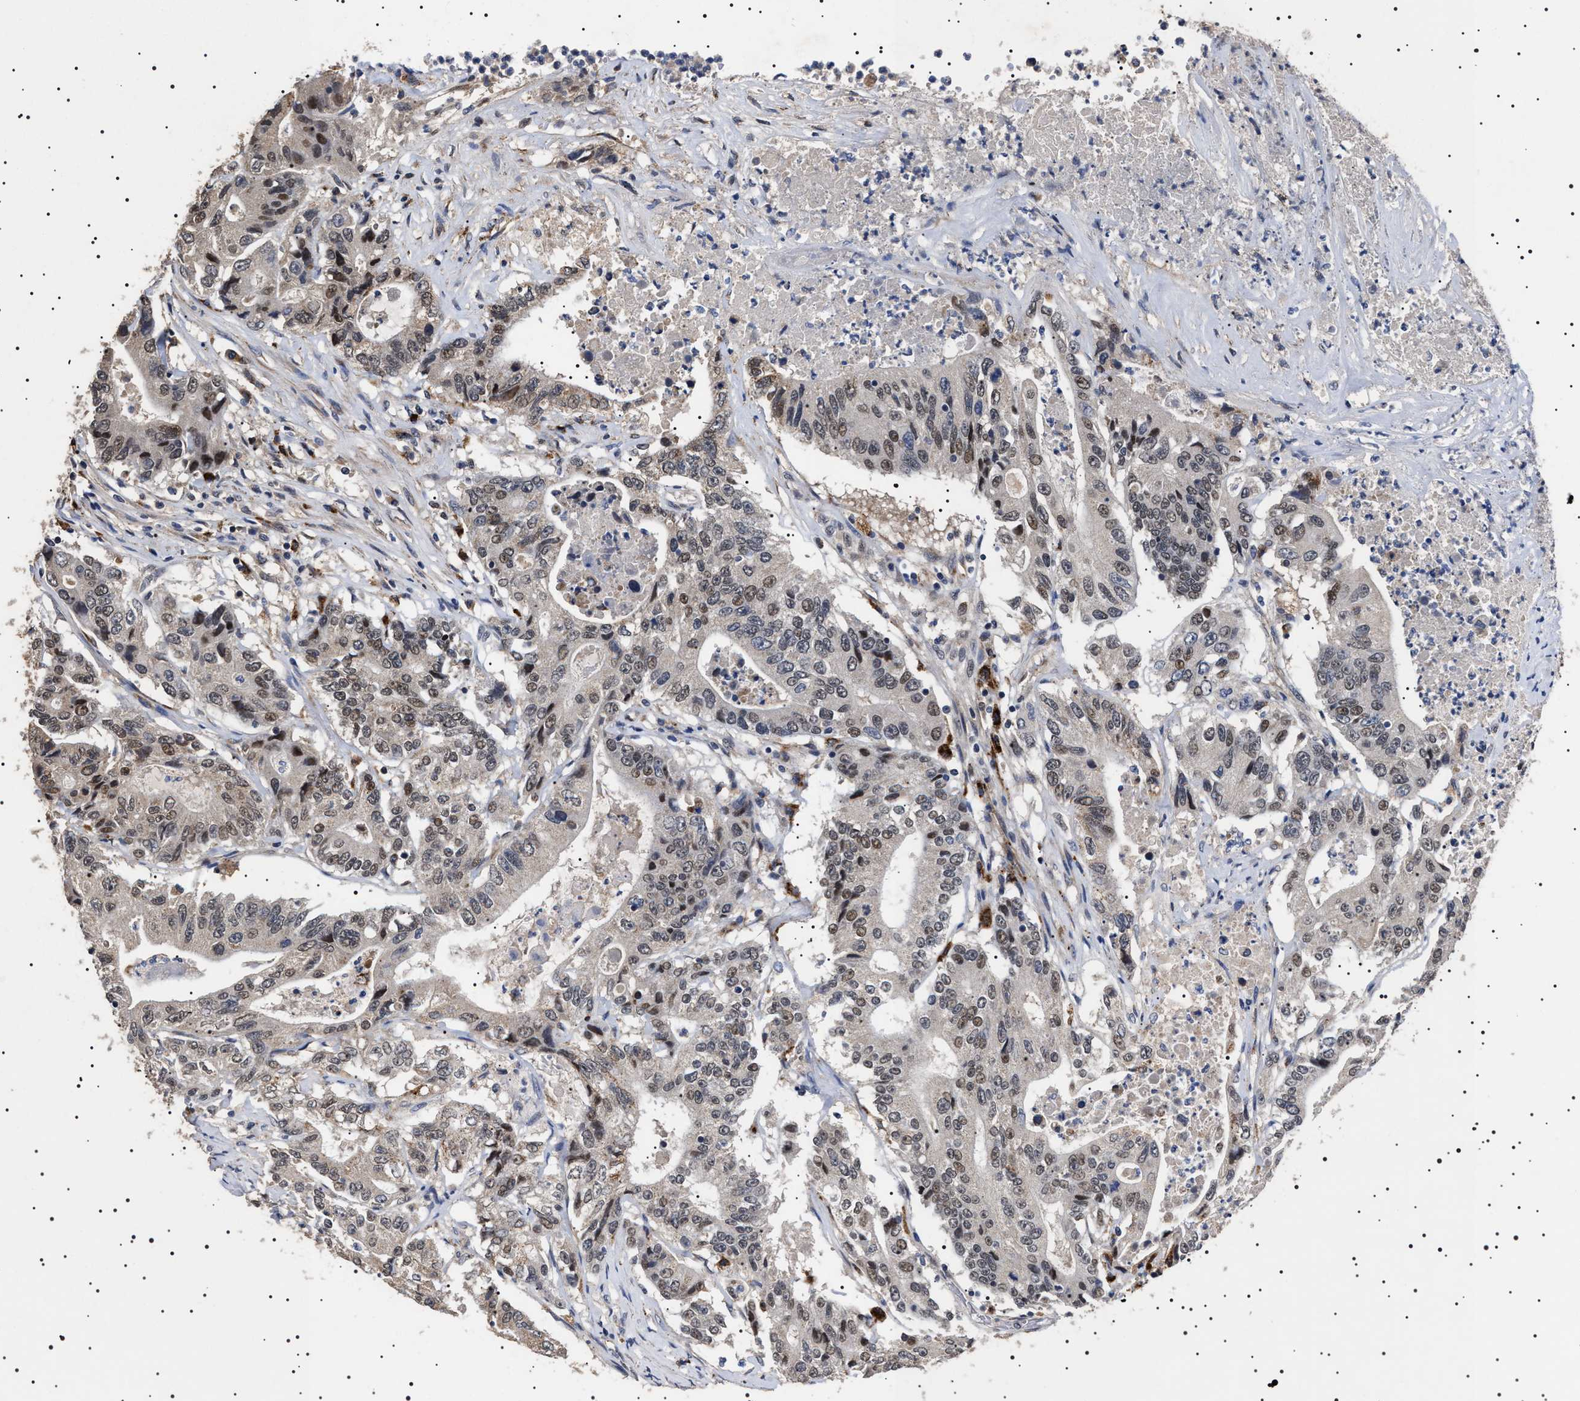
{"staining": {"intensity": "weak", "quantity": "<25%", "location": "nuclear"}, "tissue": "colorectal cancer", "cell_type": "Tumor cells", "image_type": "cancer", "snomed": [{"axis": "morphology", "description": "Adenocarcinoma, NOS"}, {"axis": "topography", "description": "Colon"}], "caption": "Immunohistochemical staining of colorectal cancer displays no significant positivity in tumor cells.", "gene": "RAB34", "patient": {"sex": "female", "age": 77}}